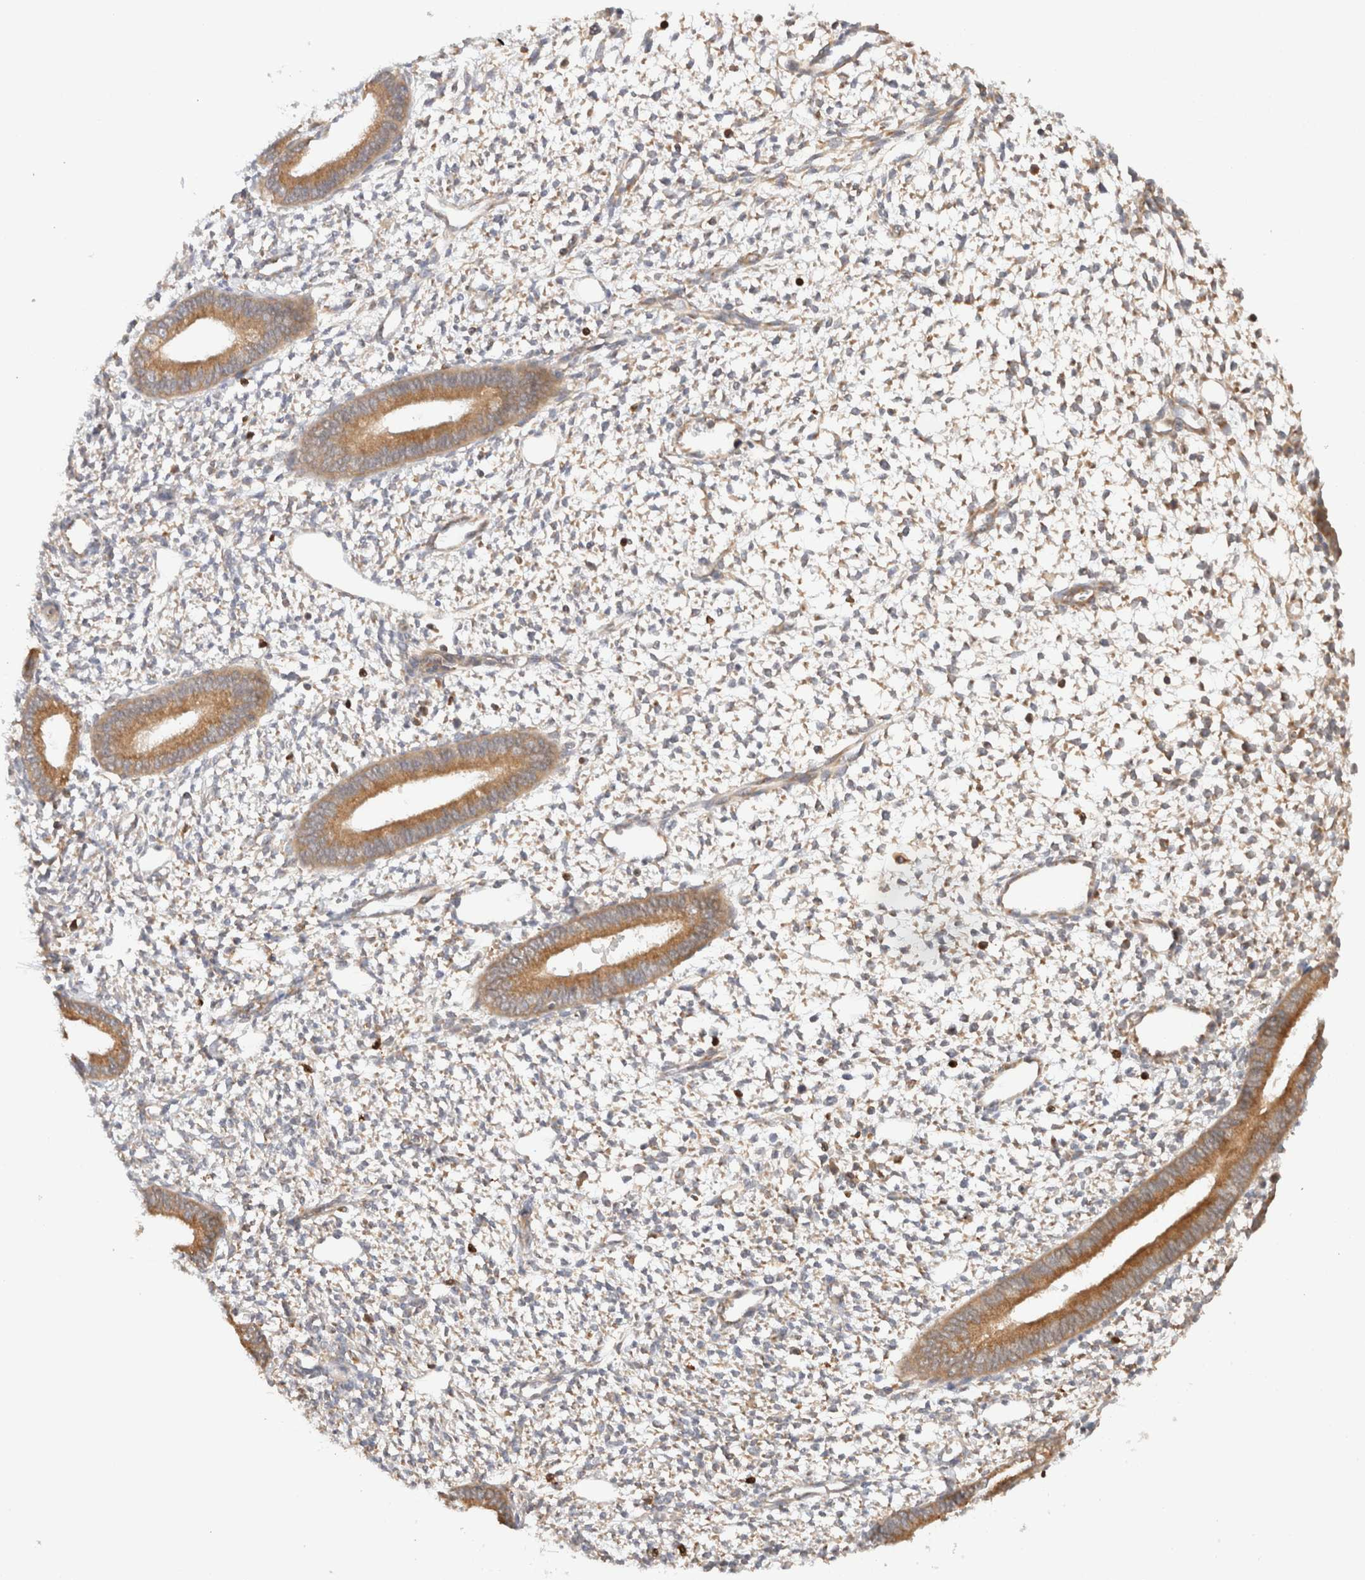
{"staining": {"intensity": "weak", "quantity": "25%-75%", "location": "cytoplasmic/membranous"}, "tissue": "endometrium", "cell_type": "Cells in endometrial stroma", "image_type": "normal", "snomed": [{"axis": "morphology", "description": "Normal tissue, NOS"}, {"axis": "topography", "description": "Endometrium"}], "caption": "Protein staining of normal endometrium exhibits weak cytoplasmic/membranous positivity in approximately 25%-75% of cells in endometrial stroma.", "gene": "RABEP1", "patient": {"sex": "female", "age": 46}}